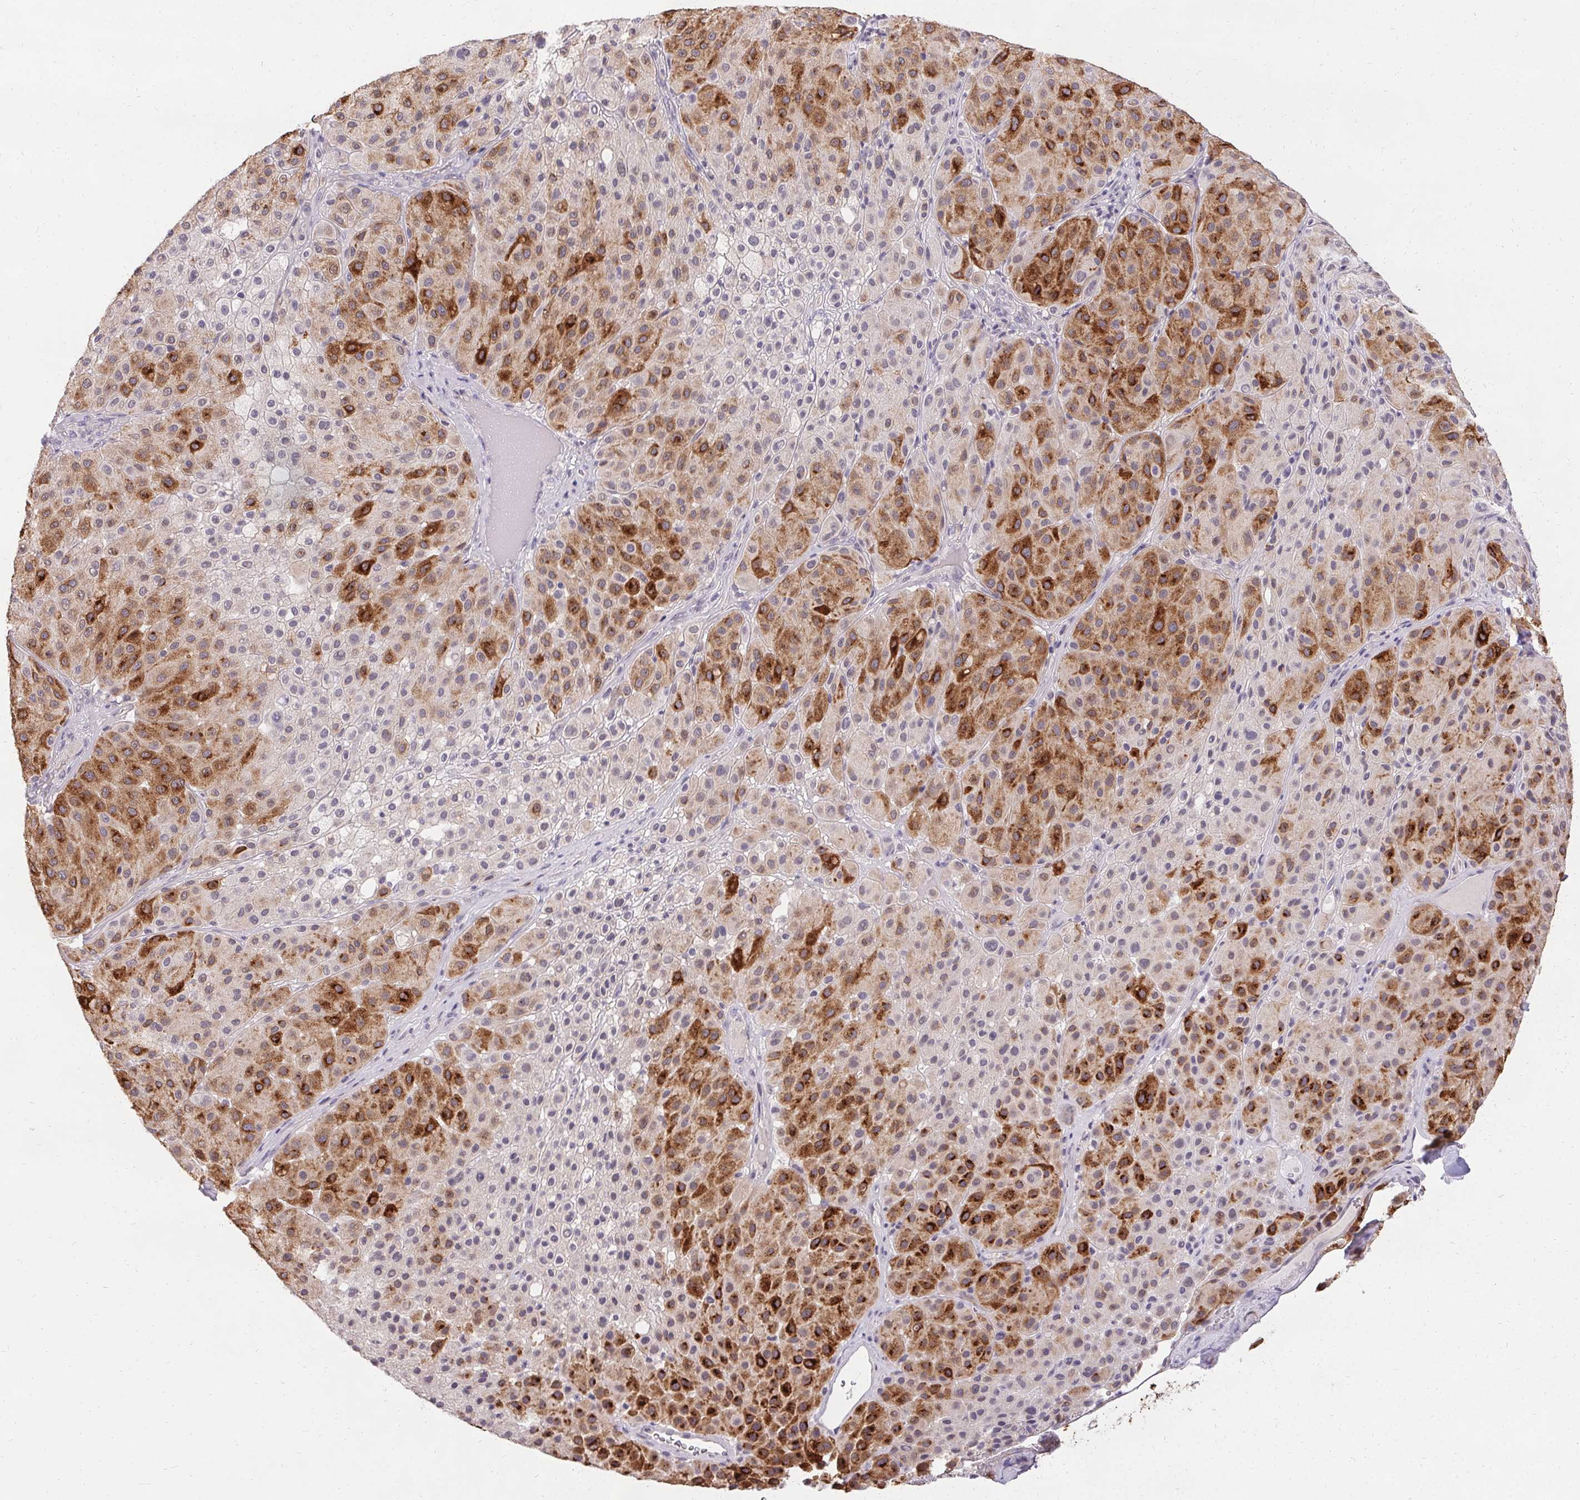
{"staining": {"intensity": "strong", "quantity": "25%-75%", "location": "cytoplasmic/membranous"}, "tissue": "melanoma", "cell_type": "Tumor cells", "image_type": "cancer", "snomed": [{"axis": "morphology", "description": "Malignant melanoma, Metastatic site"}, {"axis": "topography", "description": "Smooth muscle"}], "caption": "The immunohistochemical stain labels strong cytoplasmic/membranous staining in tumor cells of malignant melanoma (metastatic site) tissue.", "gene": "PMEL", "patient": {"sex": "male", "age": 41}}